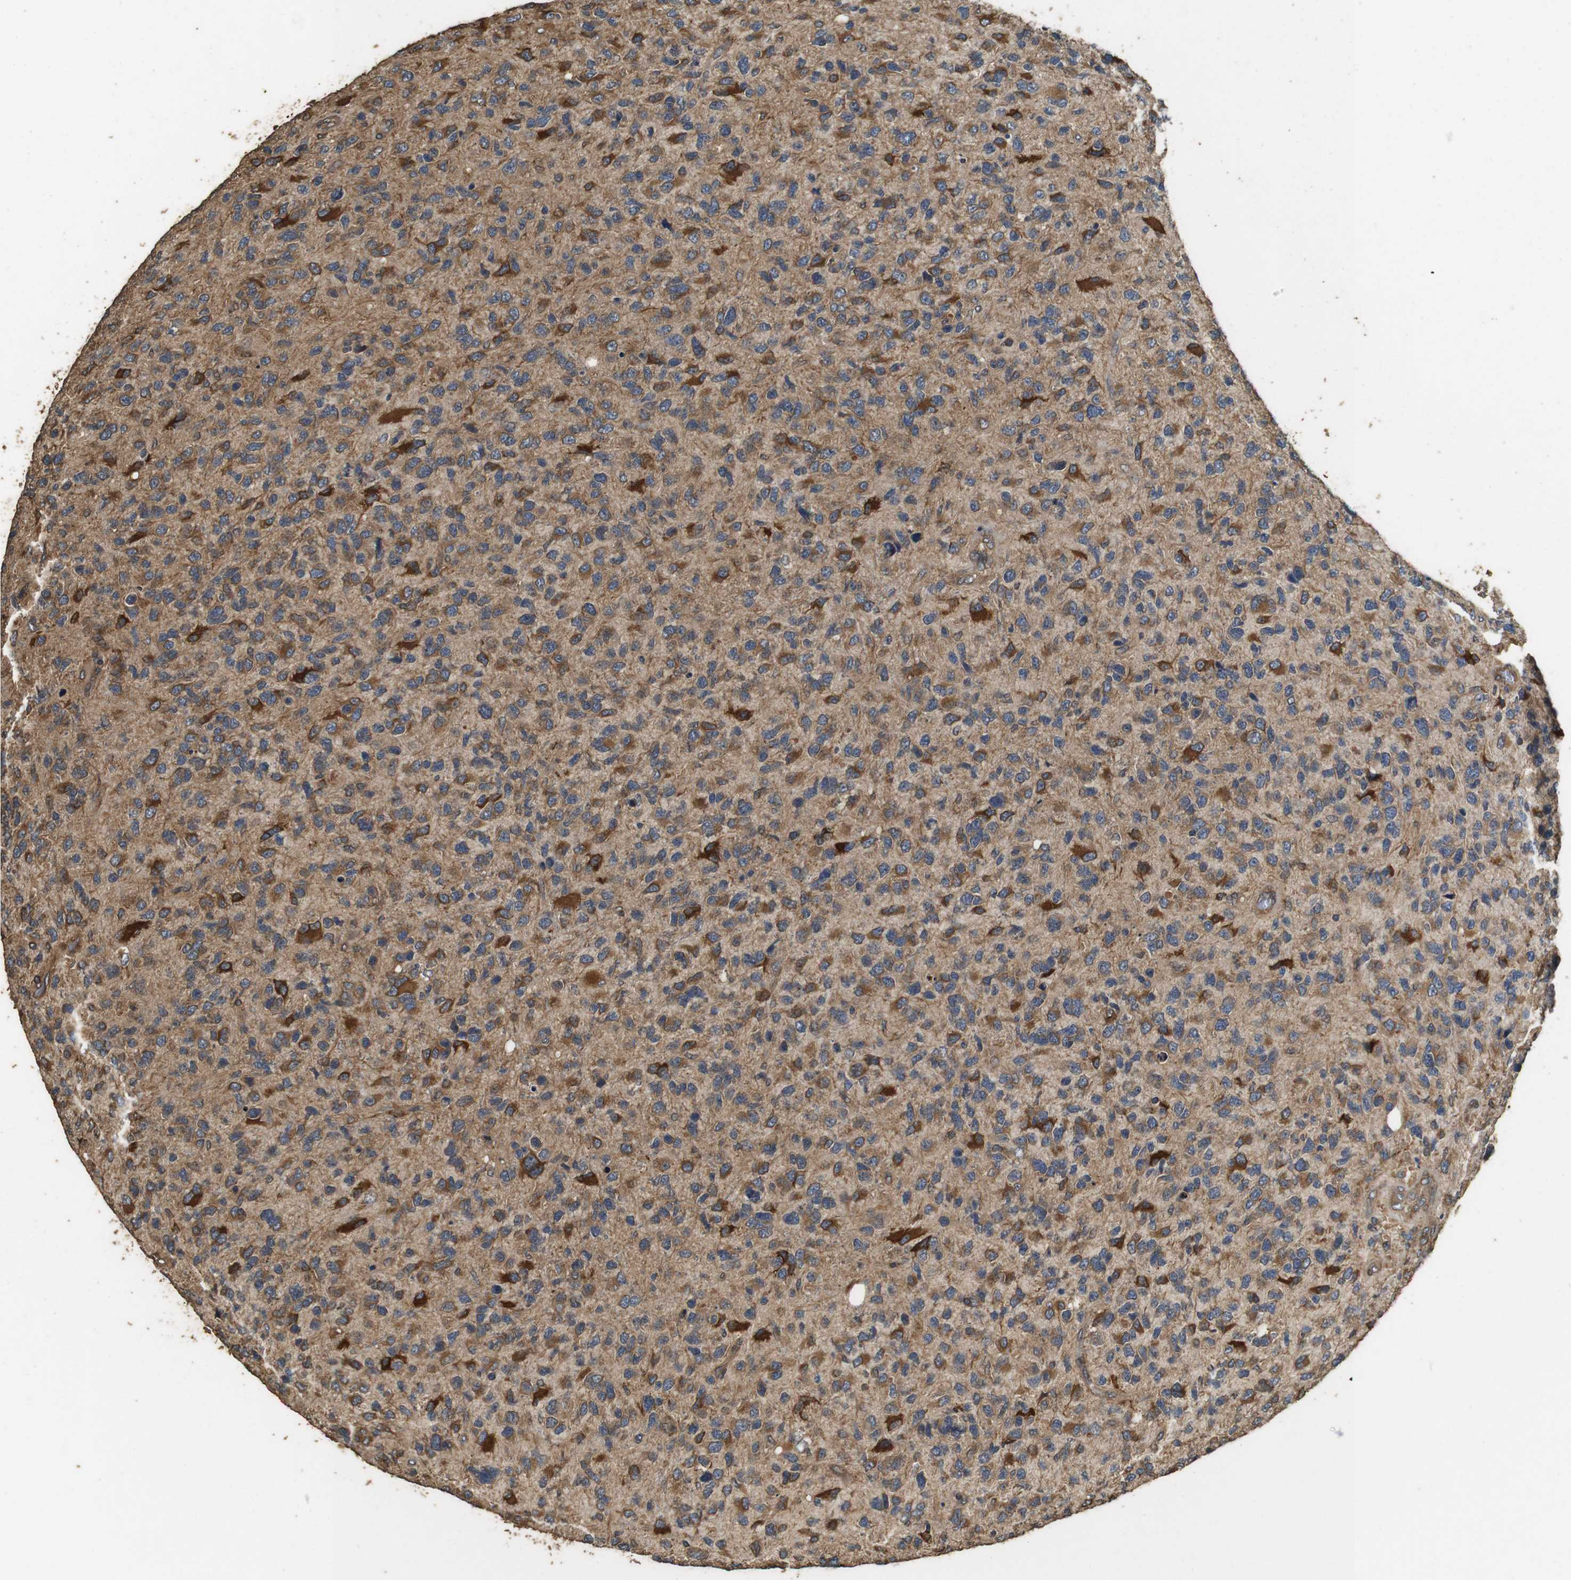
{"staining": {"intensity": "moderate", "quantity": ">75%", "location": "cytoplasmic/membranous"}, "tissue": "glioma", "cell_type": "Tumor cells", "image_type": "cancer", "snomed": [{"axis": "morphology", "description": "Glioma, malignant, High grade"}, {"axis": "topography", "description": "Brain"}], "caption": "Immunohistochemical staining of human glioma demonstrates medium levels of moderate cytoplasmic/membranous staining in about >75% of tumor cells. Using DAB (brown) and hematoxylin (blue) stains, captured at high magnification using brightfield microscopy.", "gene": "CNPY4", "patient": {"sex": "female", "age": 58}}